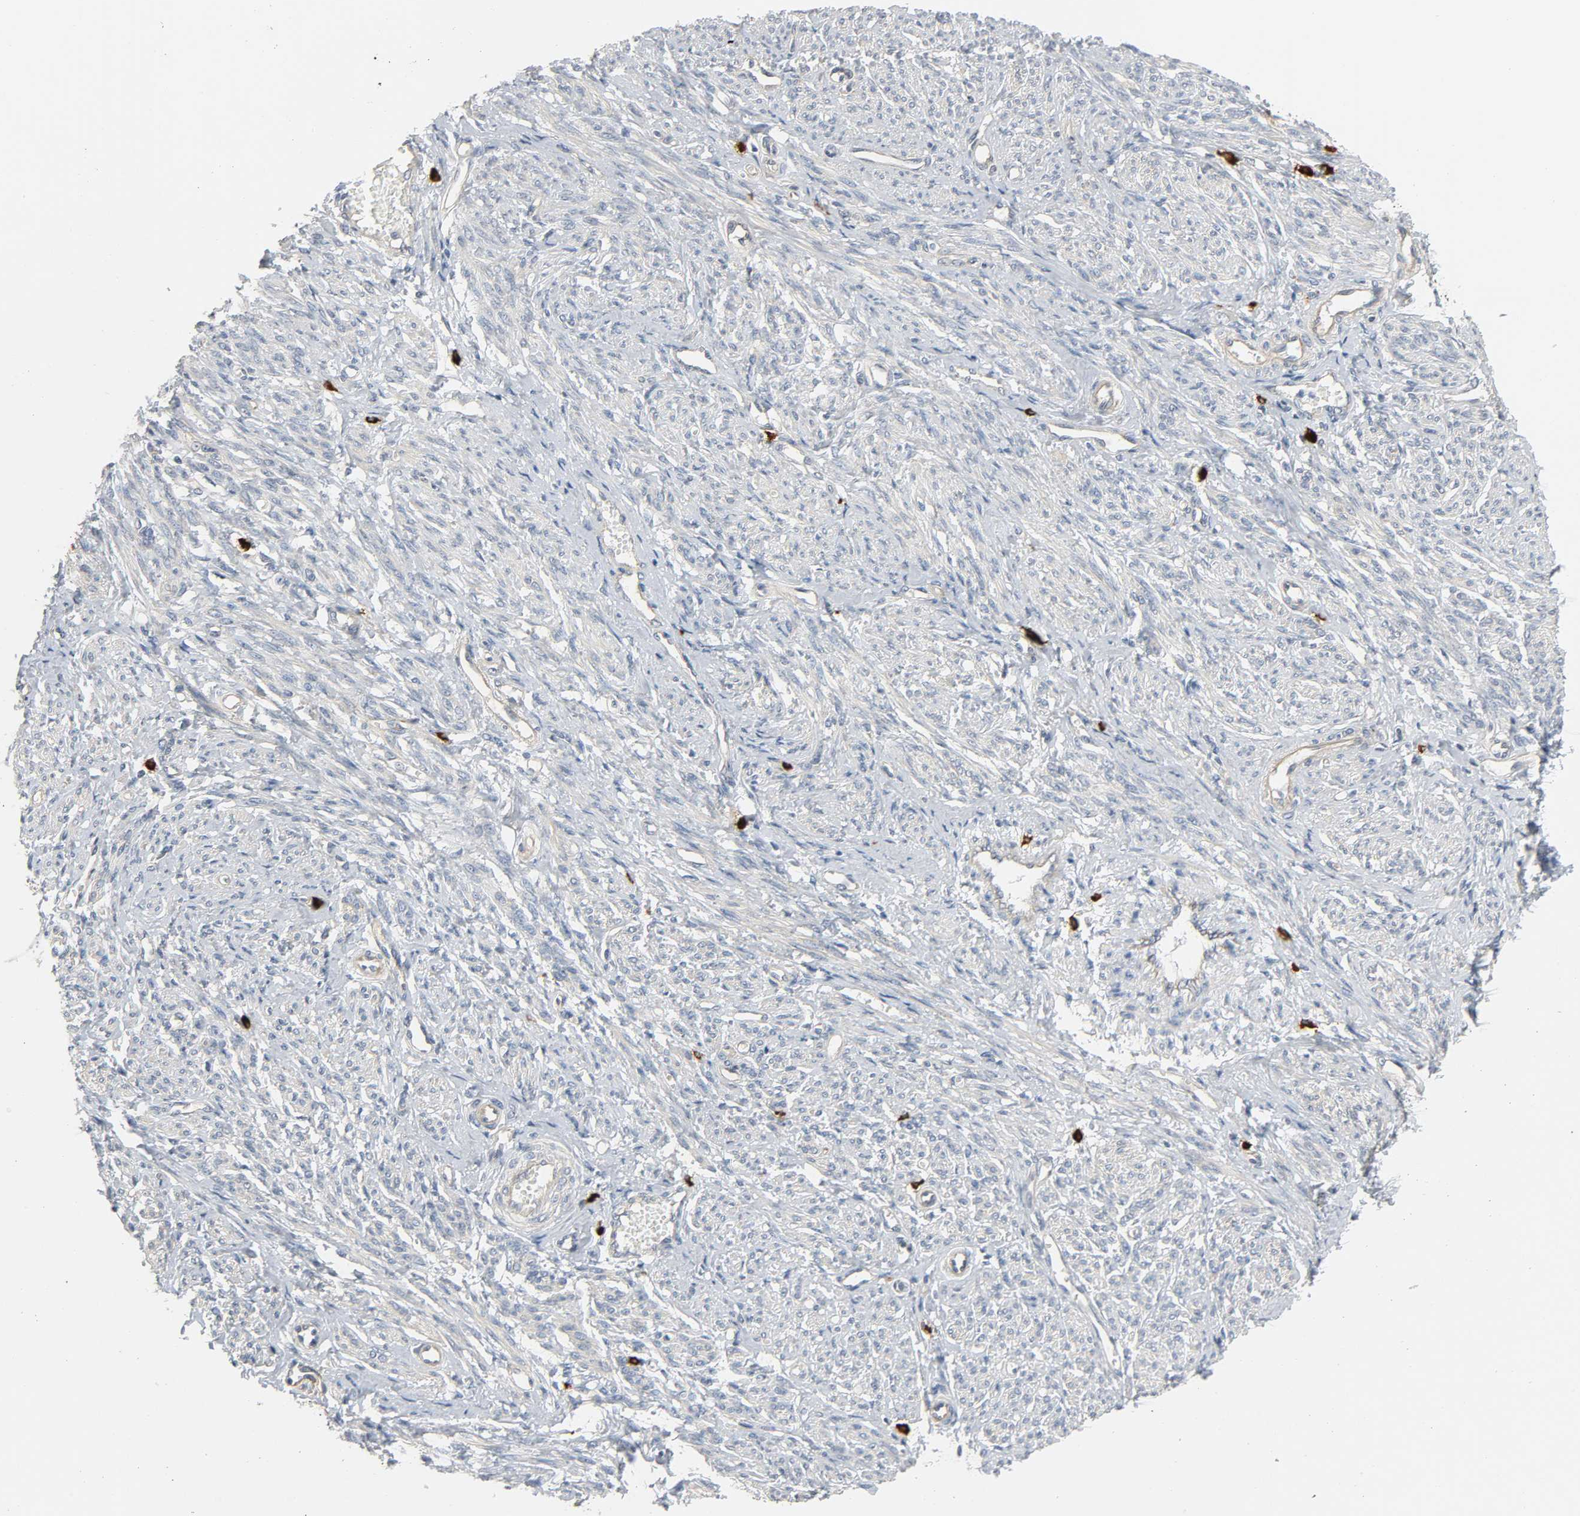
{"staining": {"intensity": "negative", "quantity": "none", "location": "none"}, "tissue": "smooth muscle", "cell_type": "Smooth muscle cells", "image_type": "normal", "snomed": [{"axis": "morphology", "description": "Normal tissue, NOS"}, {"axis": "topography", "description": "Smooth muscle"}], "caption": "Immunohistochemistry (IHC) histopathology image of unremarkable human smooth muscle stained for a protein (brown), which displays no staining in smooth muscle cells.", "gene": "LIMCH1", "patient": {"sex": "female", "age": 65}}